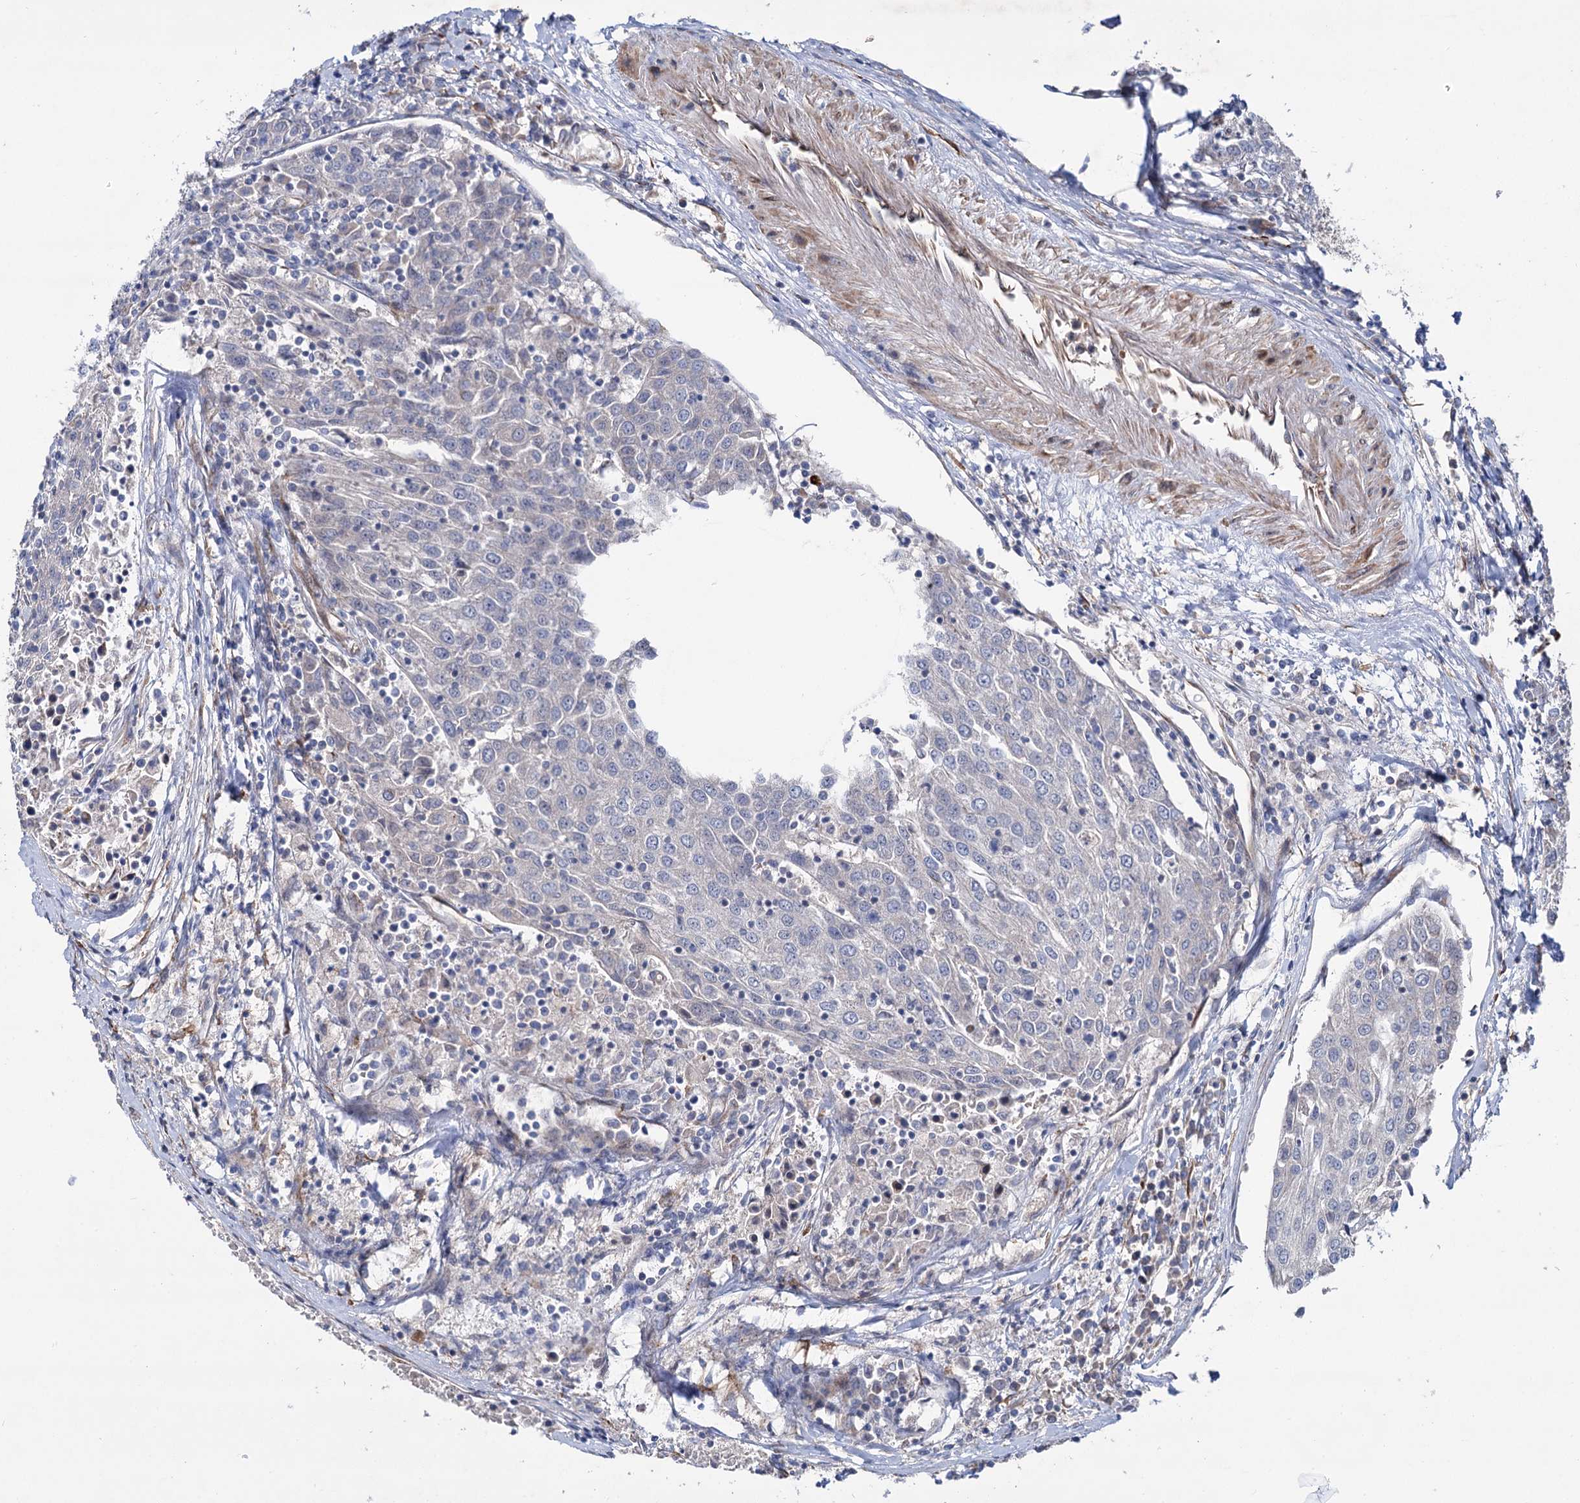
{"staining": {"intensity": "negative", "quantity": "none", "location": "none"}, "tissue": "urothelial cancer", "cell_type": "Tumor cells", "image_type": "cancer", "snomed": [{"axis": "morphology", "description": "Urothelial carcinoma, High grade"}, {"axis": "topography", "description": "Urinary bladder"}], "caption": "Immunohistochemistry (IHC) of urothelial cancer demonstrates no staining in tumor cells.", "gene": "PTDSS2", "patient": {"sex": "female", "age": 85}}